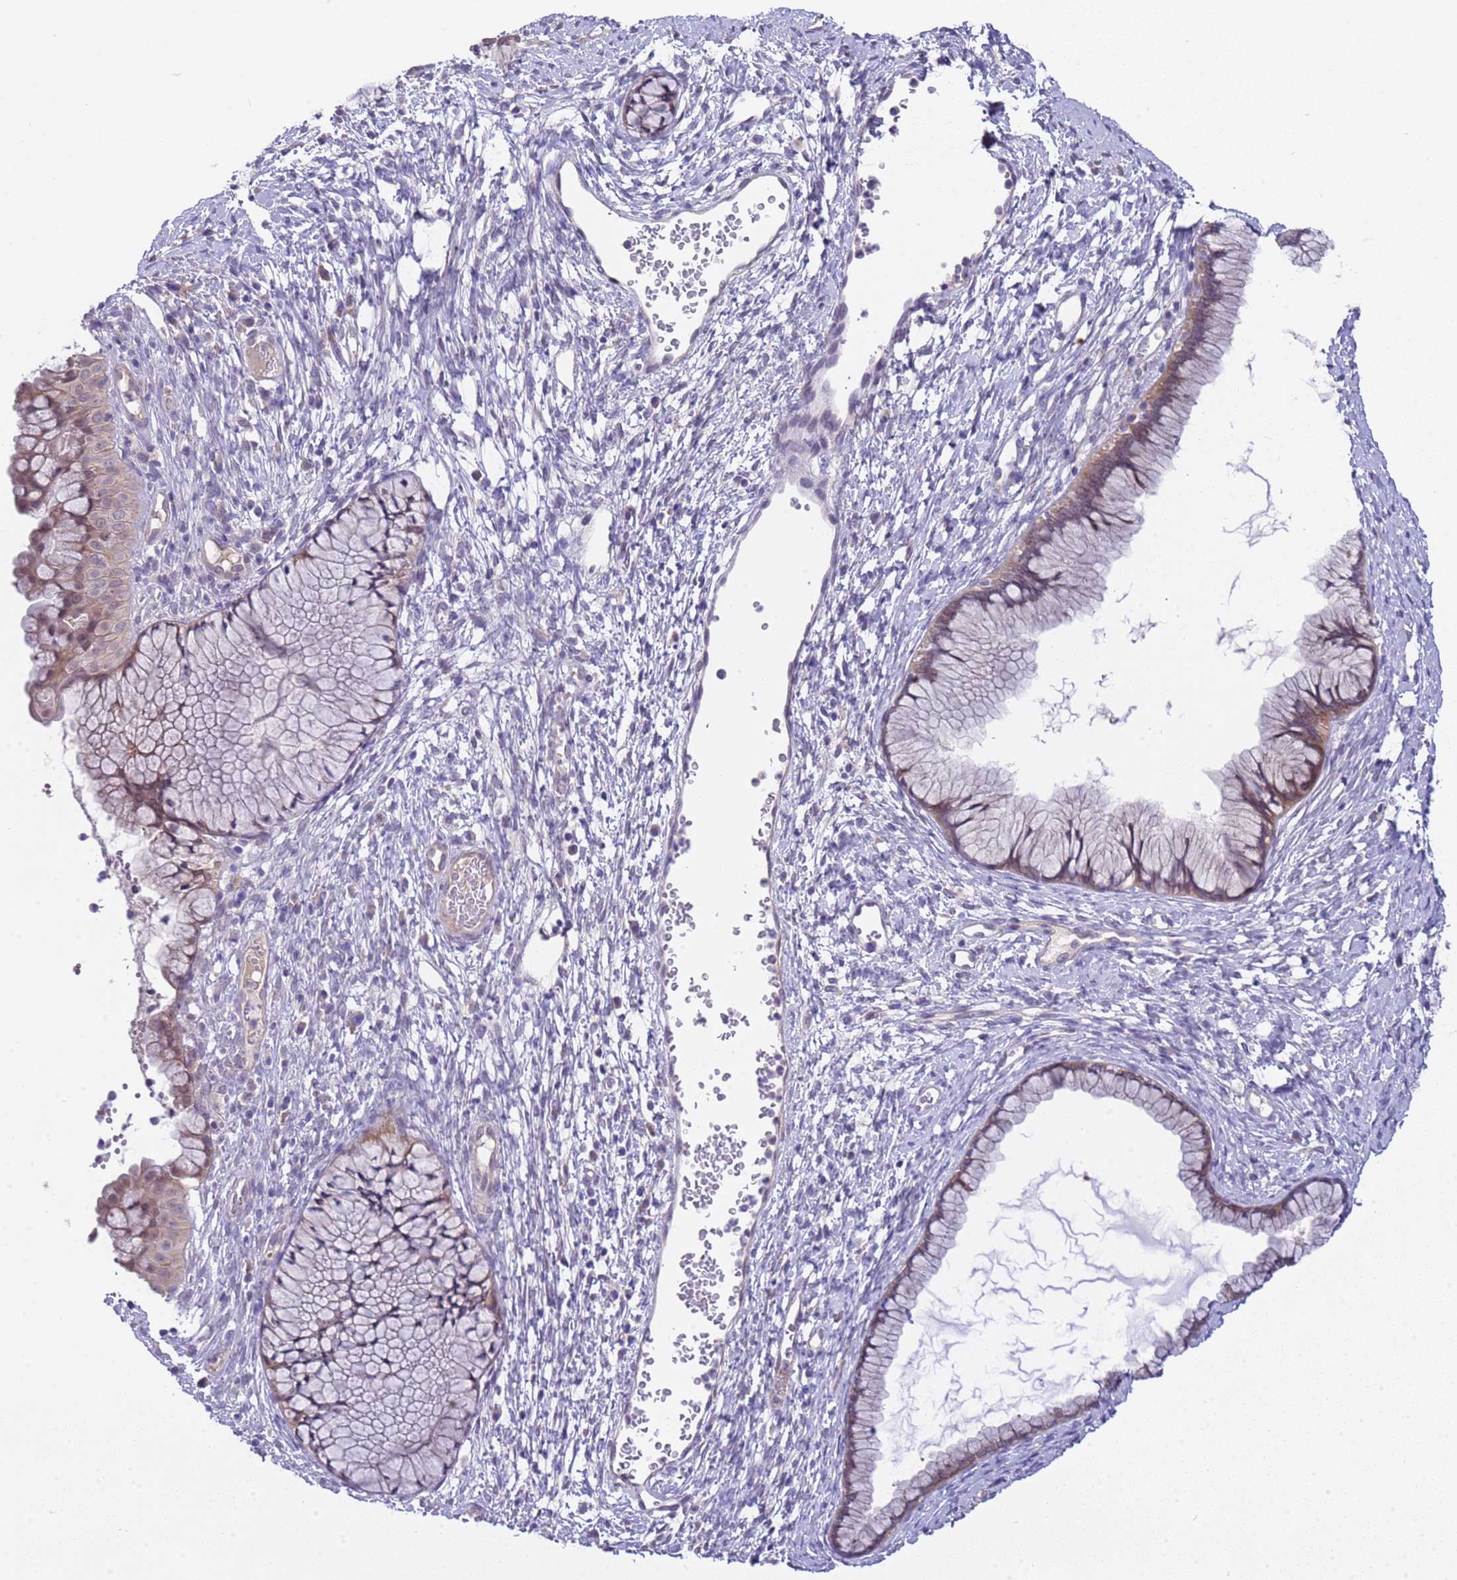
{"staining": {"intensity": "weak", "quantity": ">75%", "location": "cytoplasmic/membranous"}, "tissue": "cervix", "cell_type": "Glandular cells", "image_type": "normal", "snomed": [{"axis": "morphology", "description": "Normal tissue, NOS"}, {"axis": "topography", "description": "Cervix"}], "caption": "Cervix was stained to show a protein in brown. There is low levels of weak cytoplasmic/membranous expression in about >75% of glandular cells.", "gene": "TRMT10A", "patient": {"sex": "female", "age": 42}}